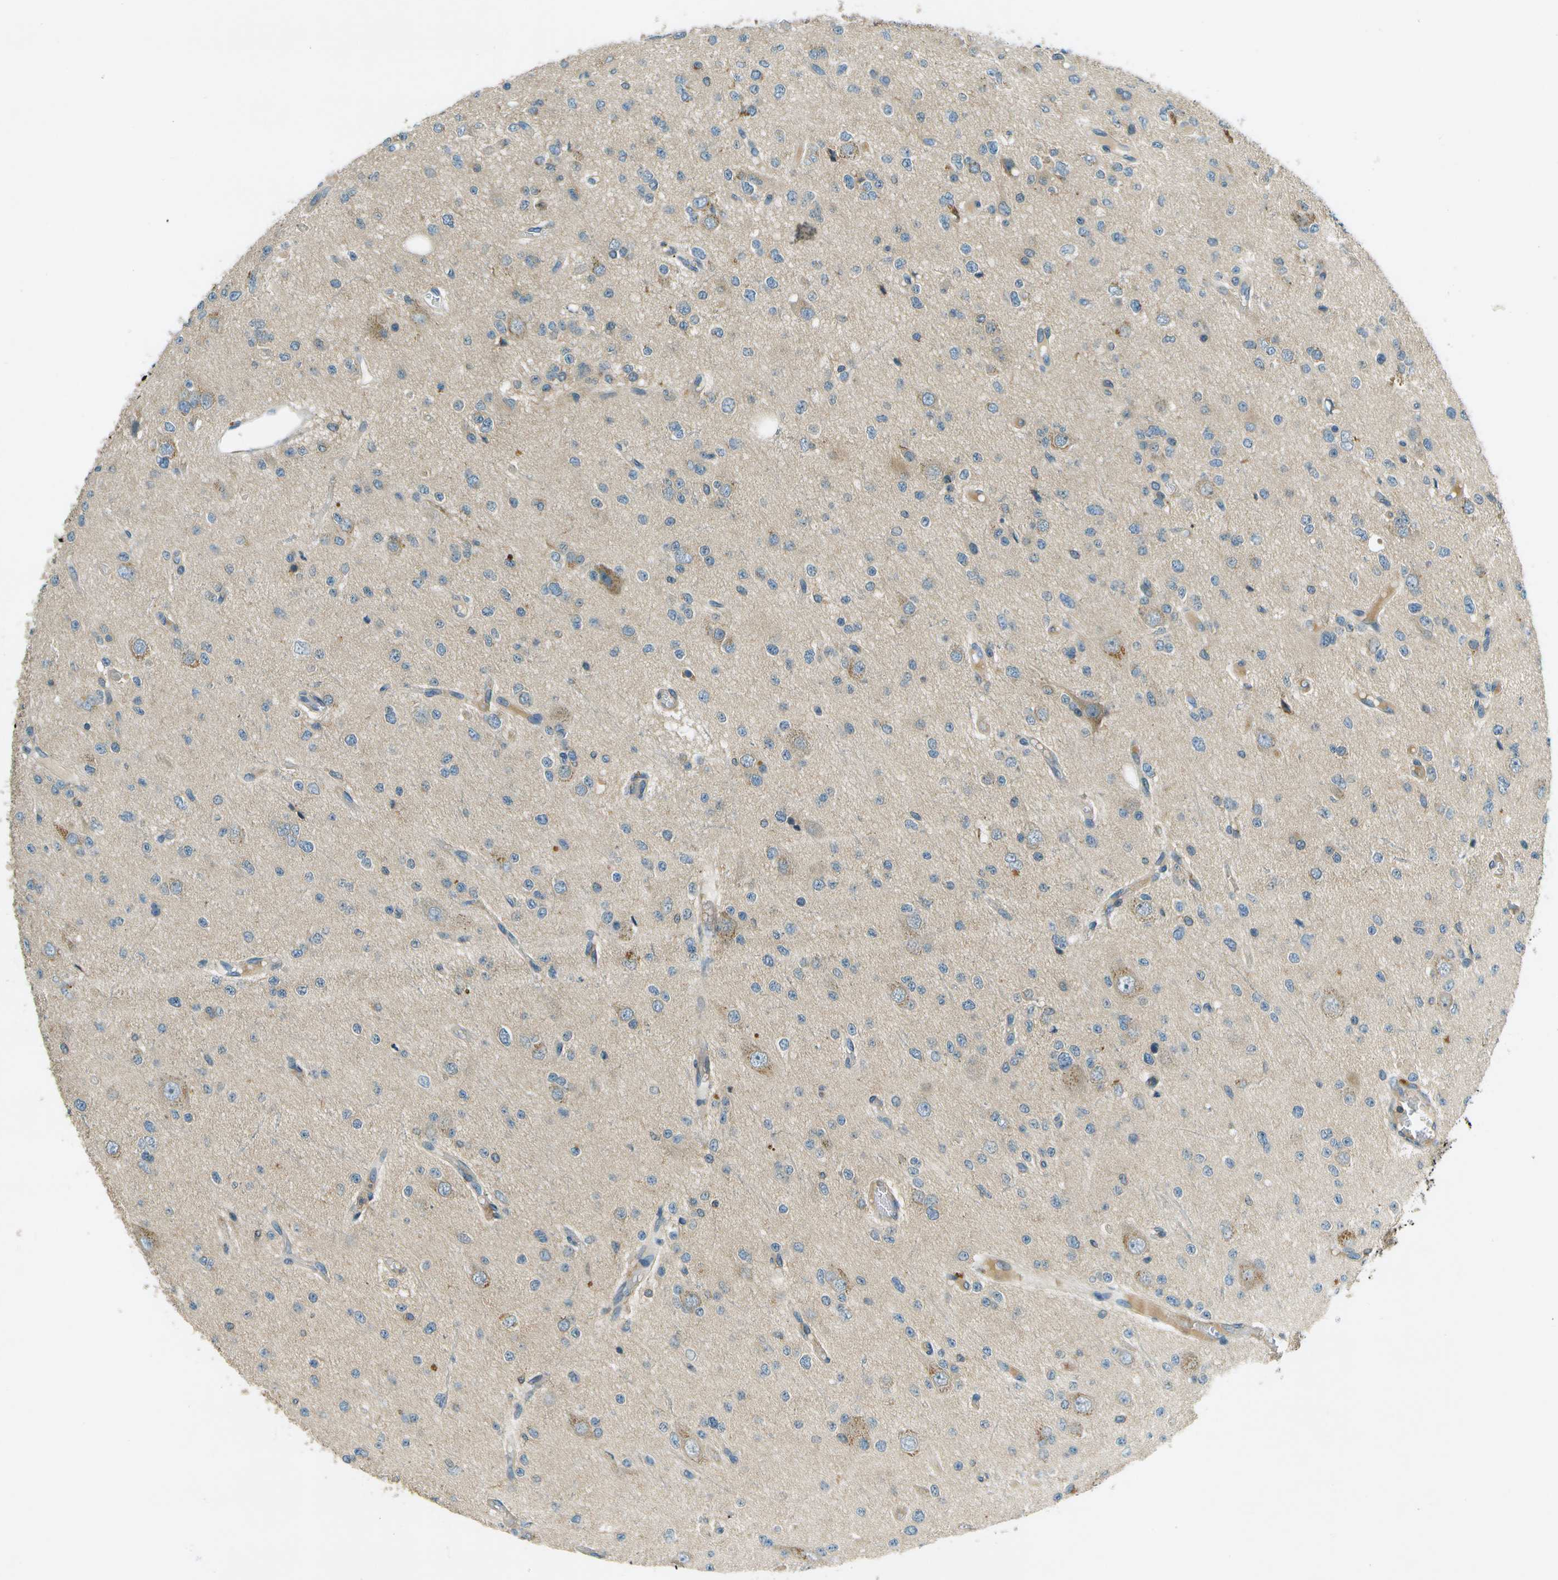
{"staining": {"intensity": "weak", "quantity": "25%-75%", "location": "cytoplasmic/membranous"}, "tissue": "glioma", "cell_type": "Tumor cells", "image_type": "cancer", "snomed": [{"axis": "morphology", "description": "Glioma, malignant, Low grade"}, {"axis": "topography", "description": "Brain"}], "caption": "Glioma stained with DAB IHC shows low levels of weak cytoplasmic/membranous staining in approximately 25%-75% of tumor cells.", "gene": "NUDT4", "patient": {"sex": "male", "age": 38}}